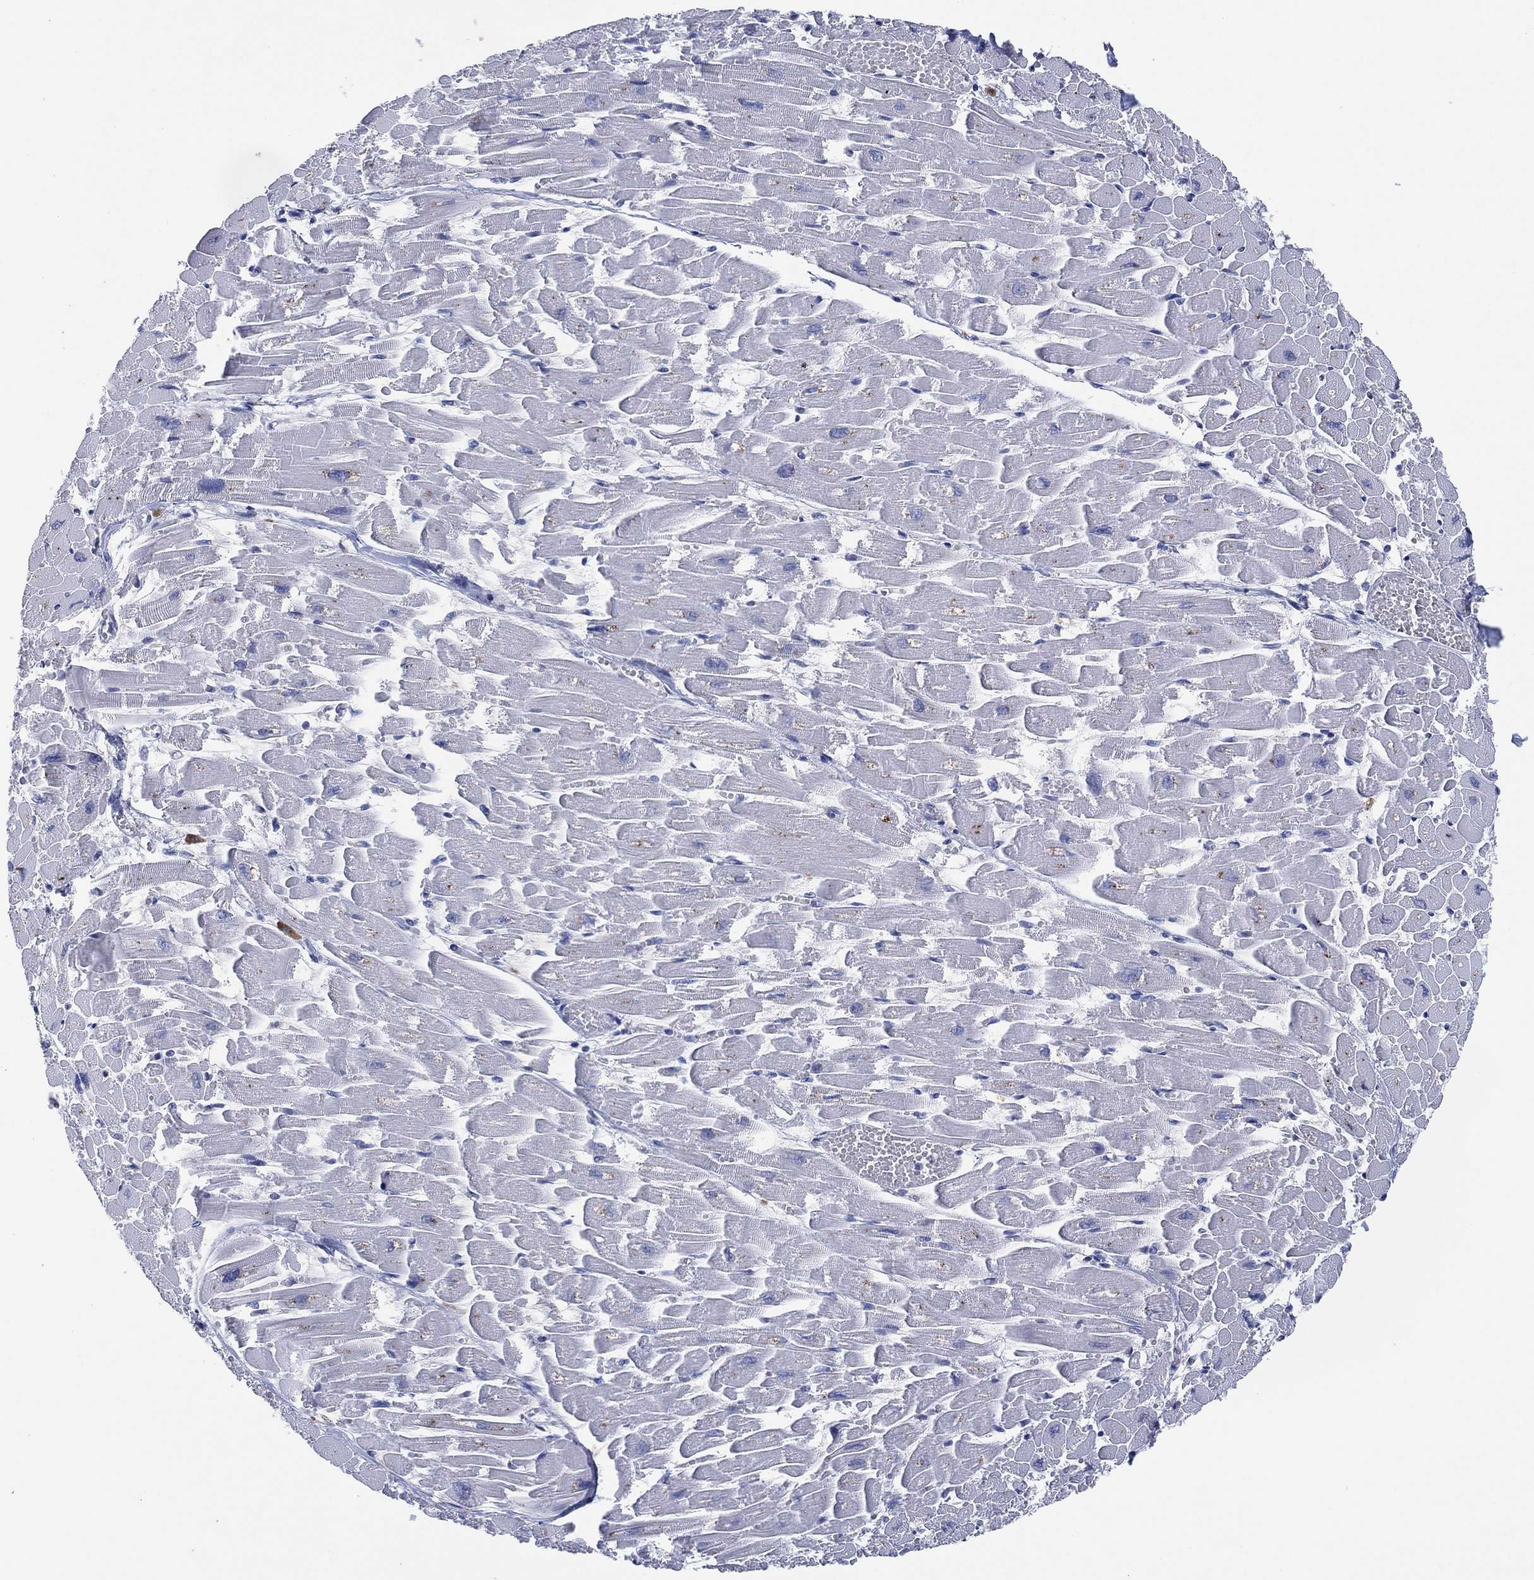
{"staining": {"intensity": "negative", "quantity": "none", "location": "none"}, "tissue": "heart muscle", "cell_type": "Cardiomyocytes", "image_type": "normal", "snomed": [{"axis": "morphology", "description": "Normal tissue, NOS"}, {"axis": "topography", "description": "Heart"}], "caption": "The histopathology image exhibits no staining of cardiomyocytes in normal heart muscle. The staining was performed using DAB to visualize the protein expression in brown, while the nuclei were stained in blue with hematoxylin (Magnification: 20x).", "gene": "GALNS", "patient": {"sex": "female", "age": 52}}